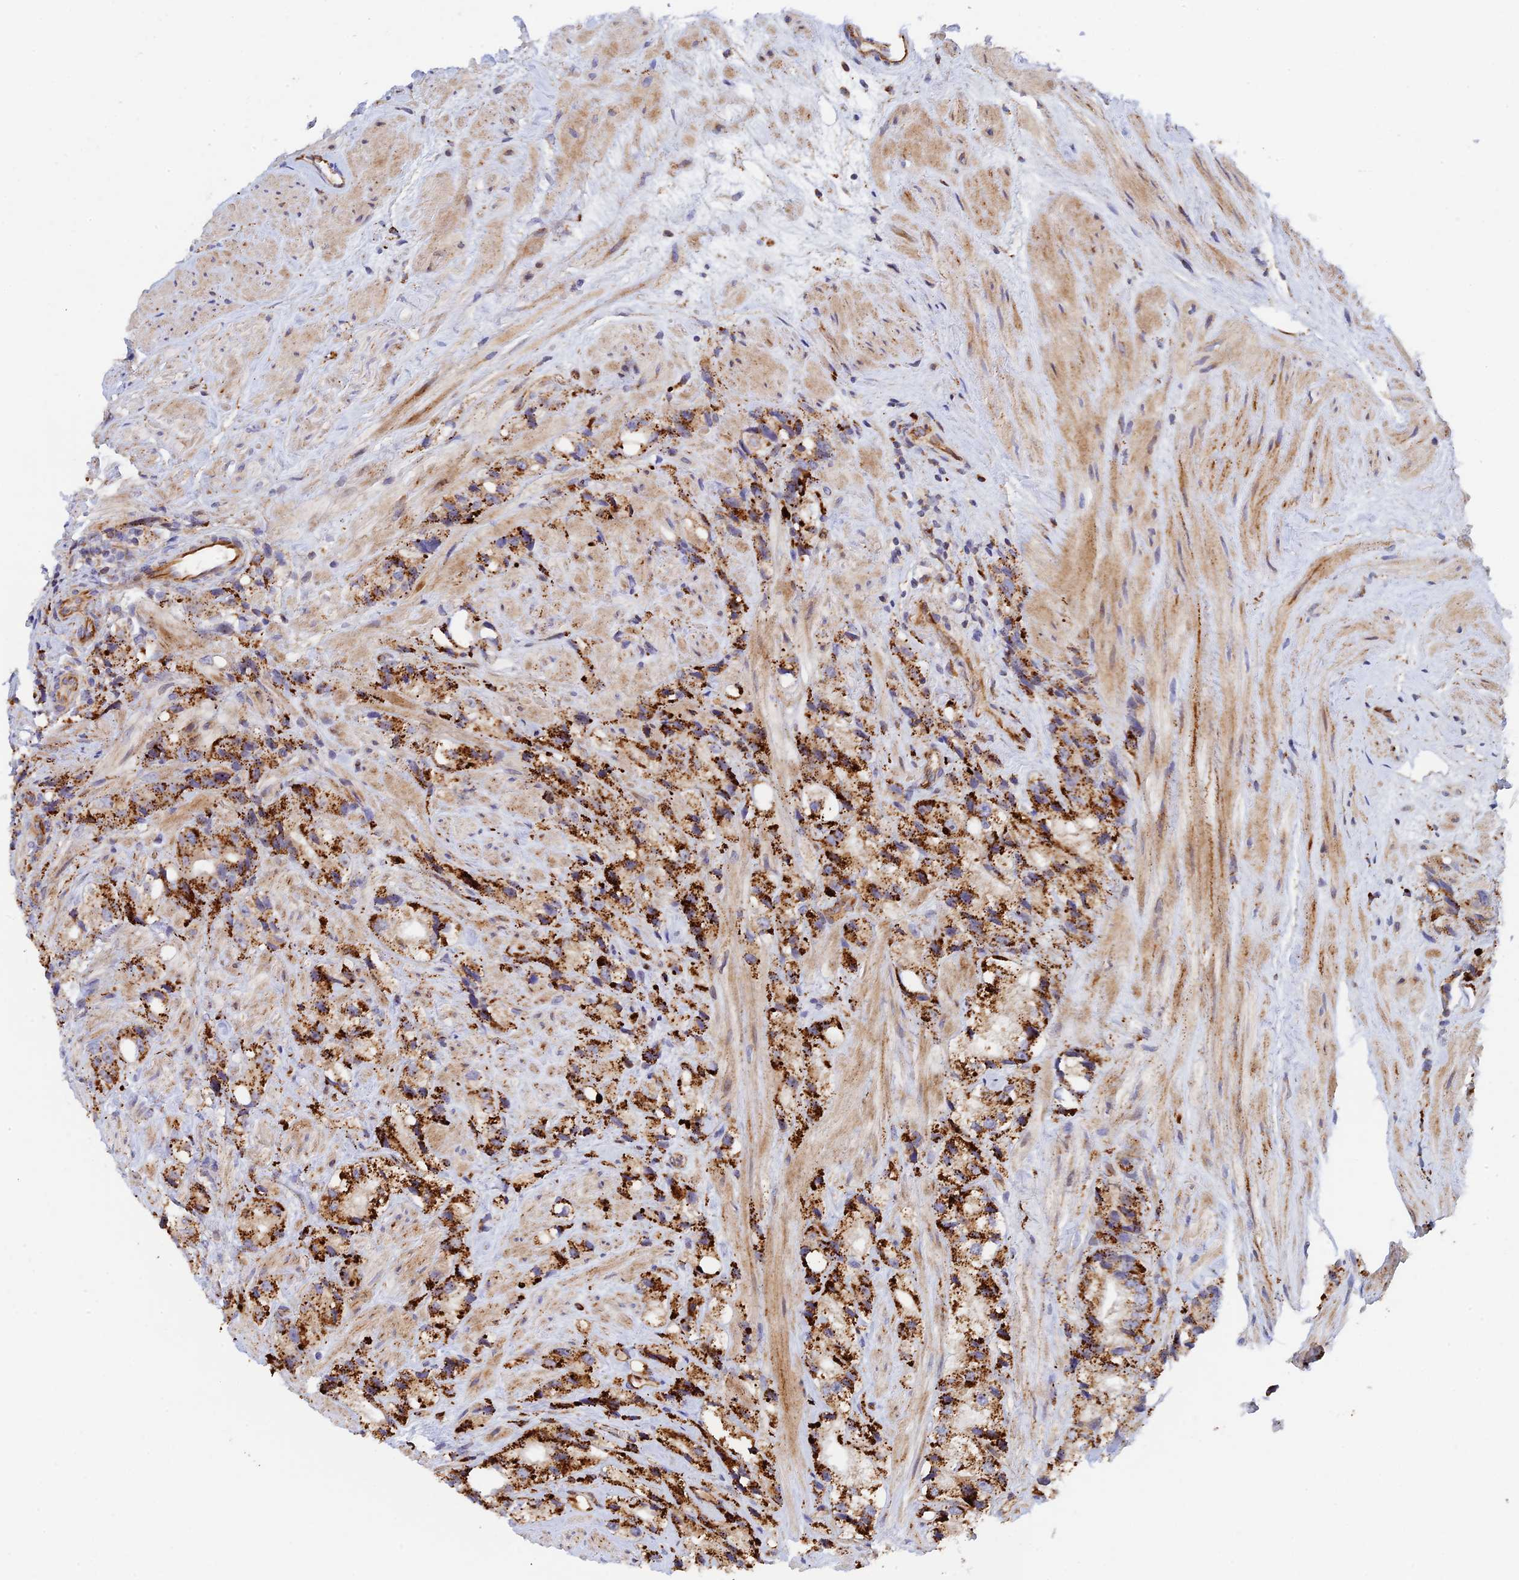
{"staining": {"intensity": "strong", "quantity": ">75%", "location": "cytoplasmic/membranous"}, "tissue": "prostate cancer", "cell_type": "Tumor cells", "image_type": "cancer", "snomed": [{"axis": "morphology", "description": "Adenocarcinoma, NOS"}, {"axis": "topography", "description": "Prostate"}], "caption": "Human prostate cancer stained with a protein marker shows strong staining in tumor cells.", "gene": "PPP2R3C", "patient": {"sex": "male", "age": 79}}